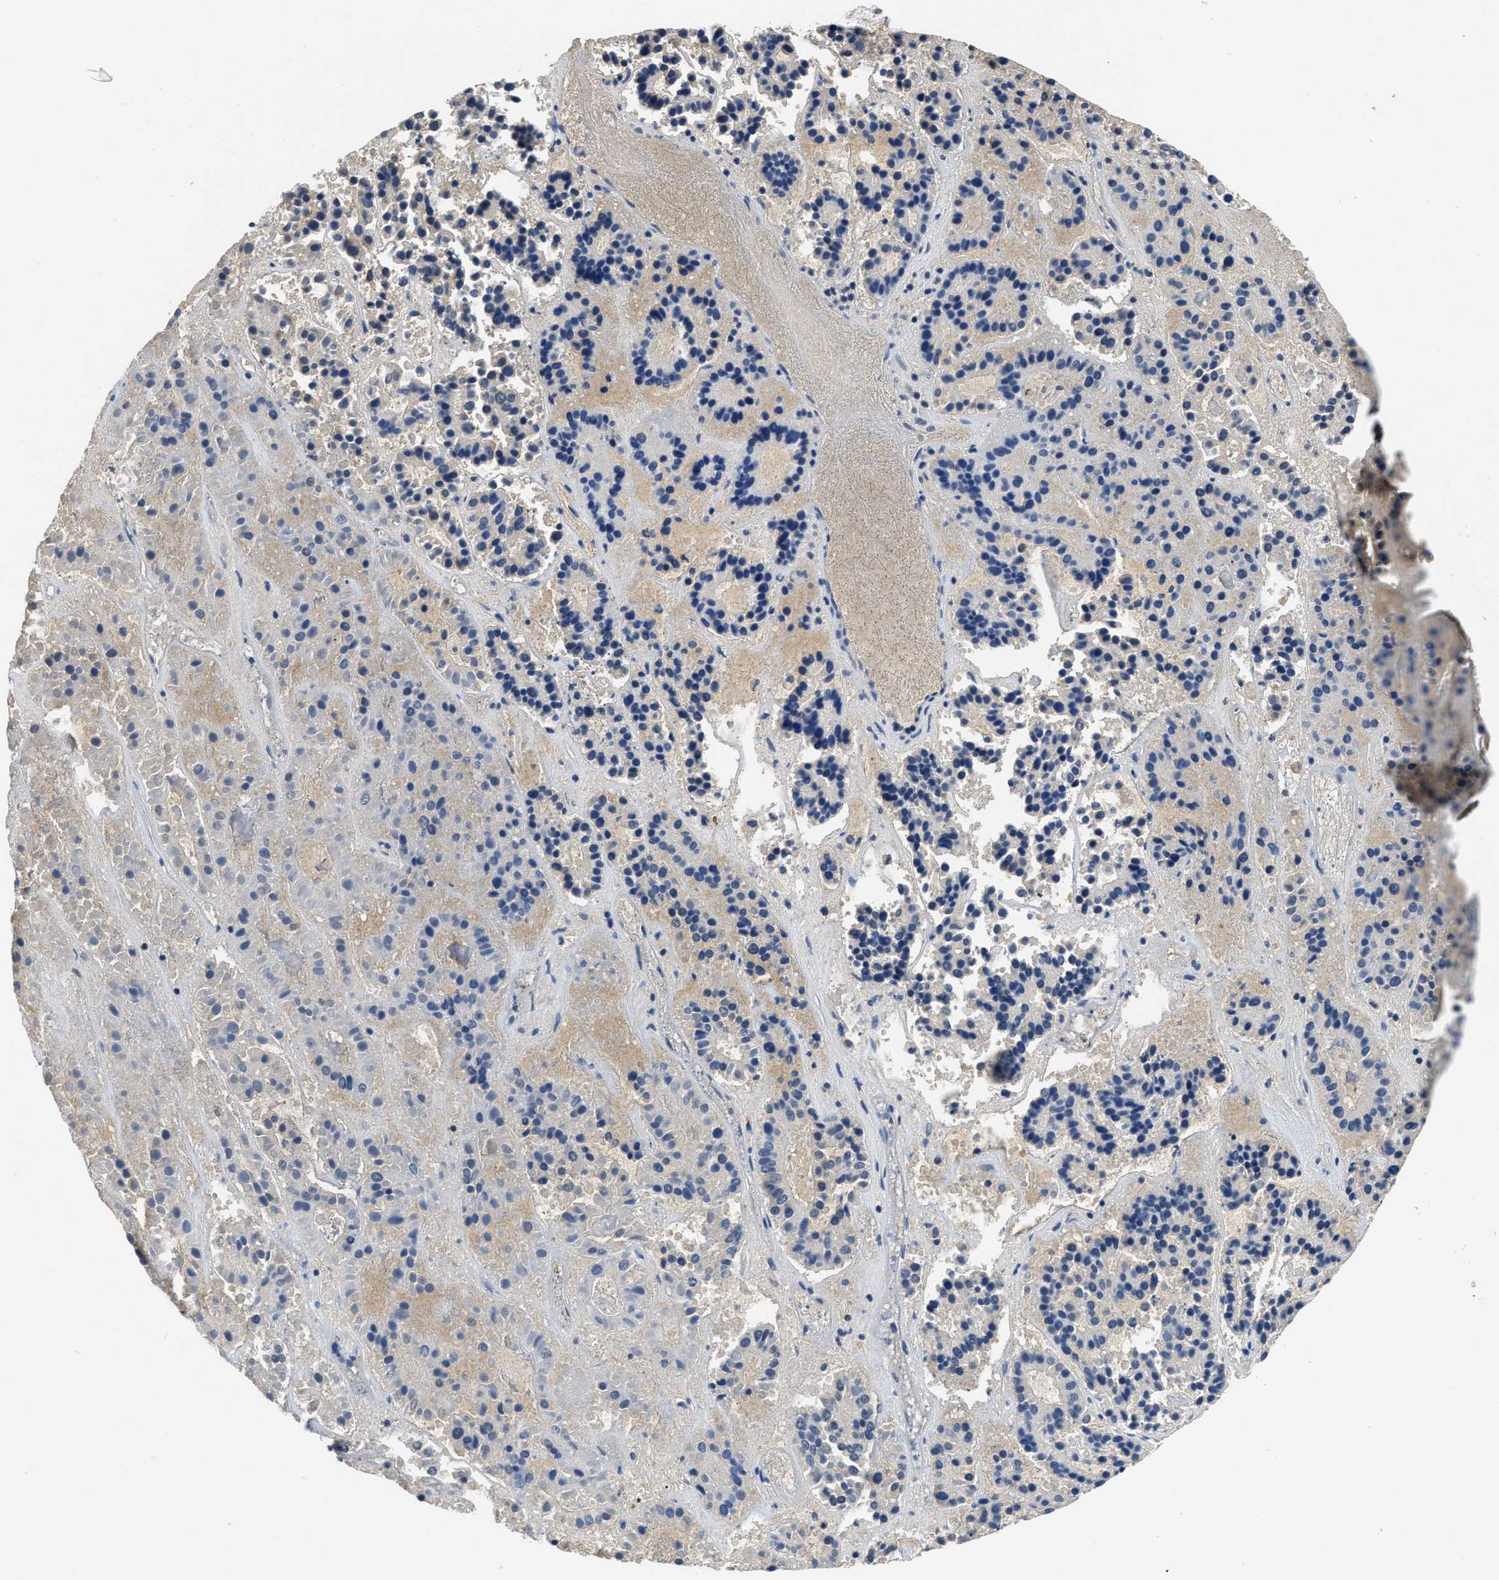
{"staining": {"intensity": "weak", "quantity": ">75%", "location": "cytoplasmic/membranous"}, "tissue": "pancreatic cancer", "cell_type": "Tumor cells", "image_type": "cancer", "snomed": [{"axis": "morphology", "description": "Adenocarcinoma, NOS"}, {"axis": "topography", "description": "Pancreas"}], "caption": "Immunohistochemical staining of pancreatic cancer reveals weak cytoplasmic/membranous protein expression in approximately >75% of tumor cells.", "gene": "STAT2", "patient": {"sex": "male", "age": 50}}